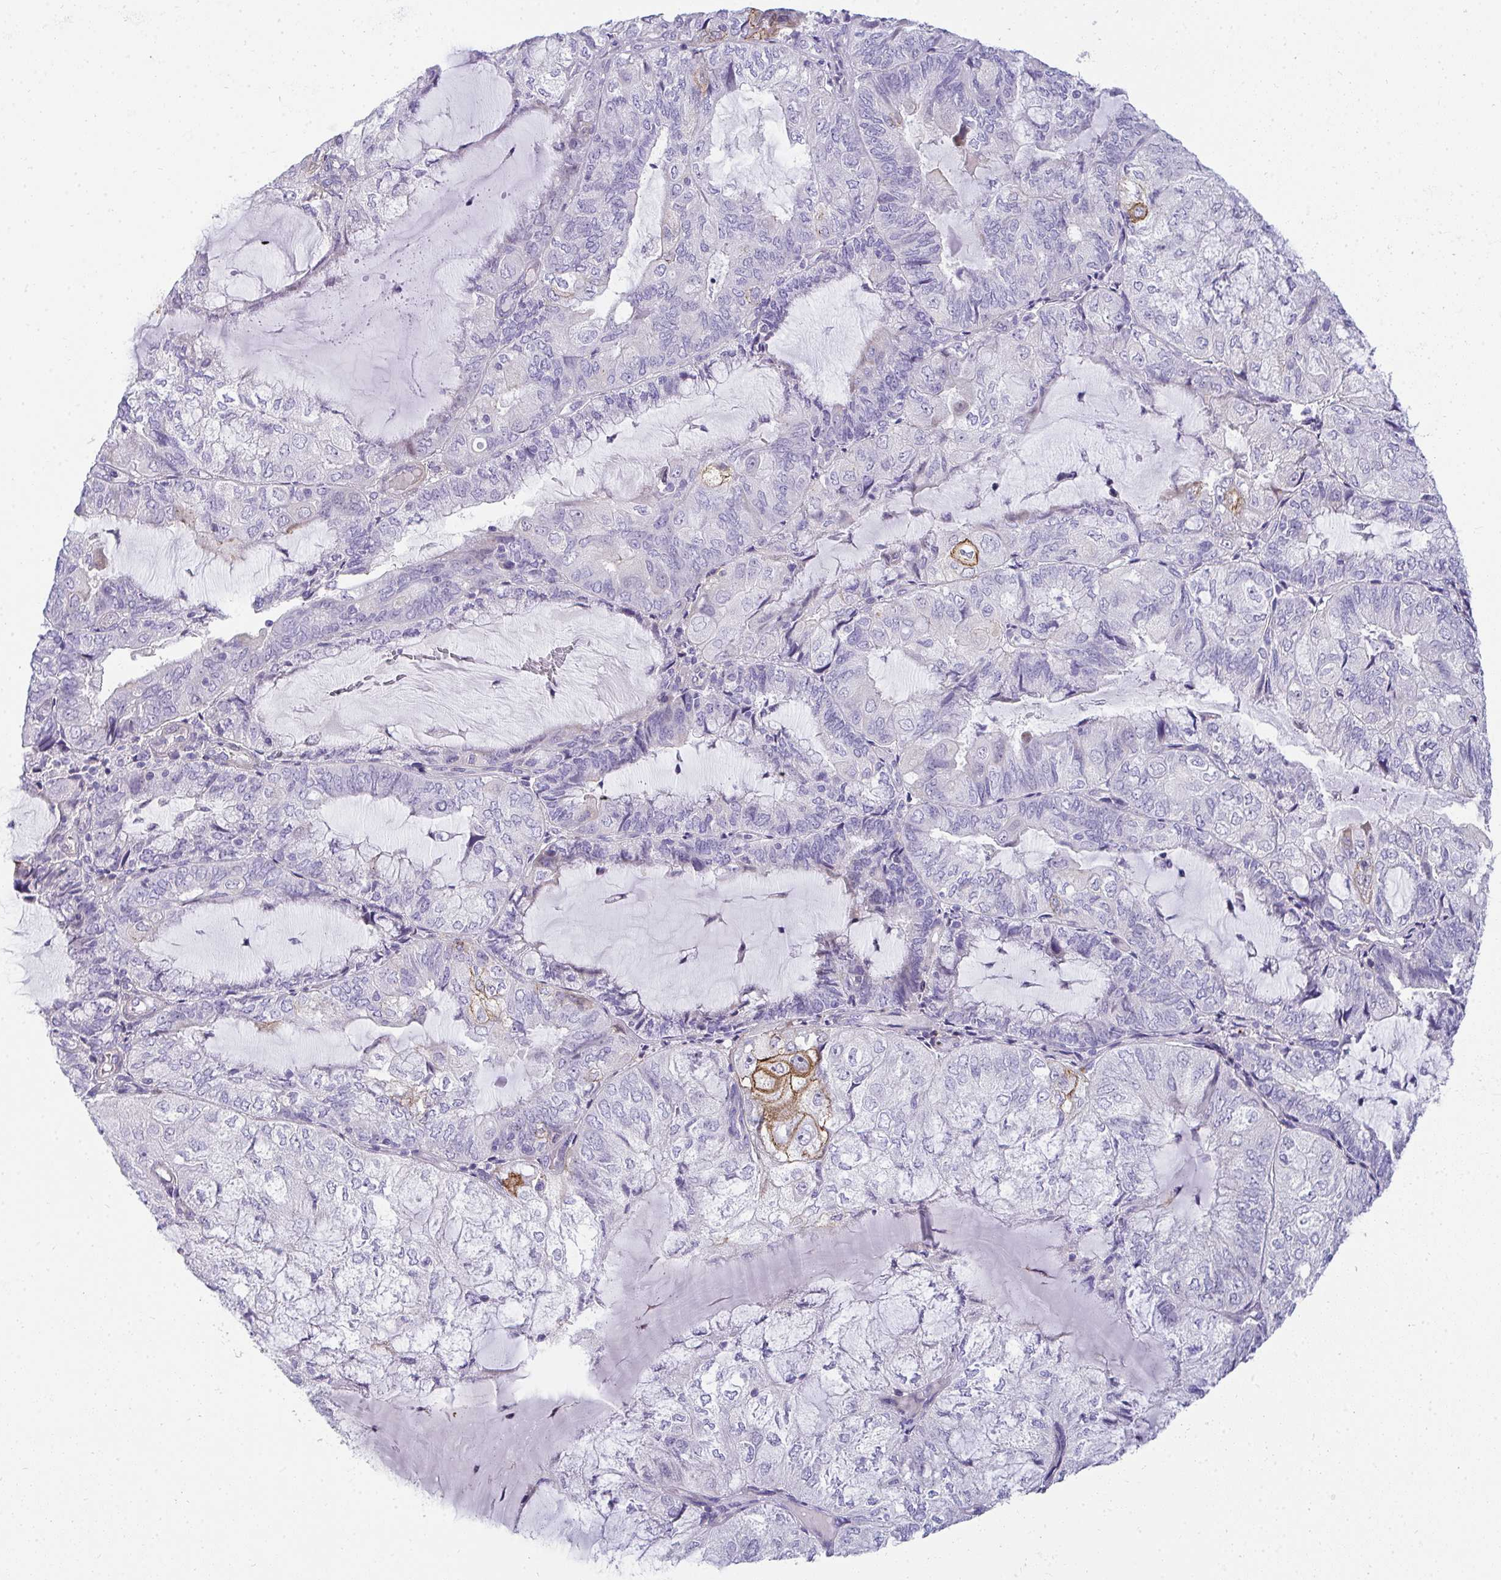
{"staining": {"intensity": "moderate", "quantity": "<25%", "location": "cytoplasmic/membranous"}, "tissue": "endometrial cancer", "cell_type": "Tumor cells", "image_type": "cancer", "snomed": [{"axis": "morphology", "description": "Adenocarcinoma, NOS"}, {"axis": "topography", "description": "Endometrium"}], "caption": "Immunohistochemistry histopathology image of adenocarcinoma (endometrial) stained for a protein (brown), which exhibits low levels of moderate cytoplasmic/membranous expression in approximately <25% of tumor cells.", "gene": "AK5", "patient": {"sex": "female", "age": 81}}